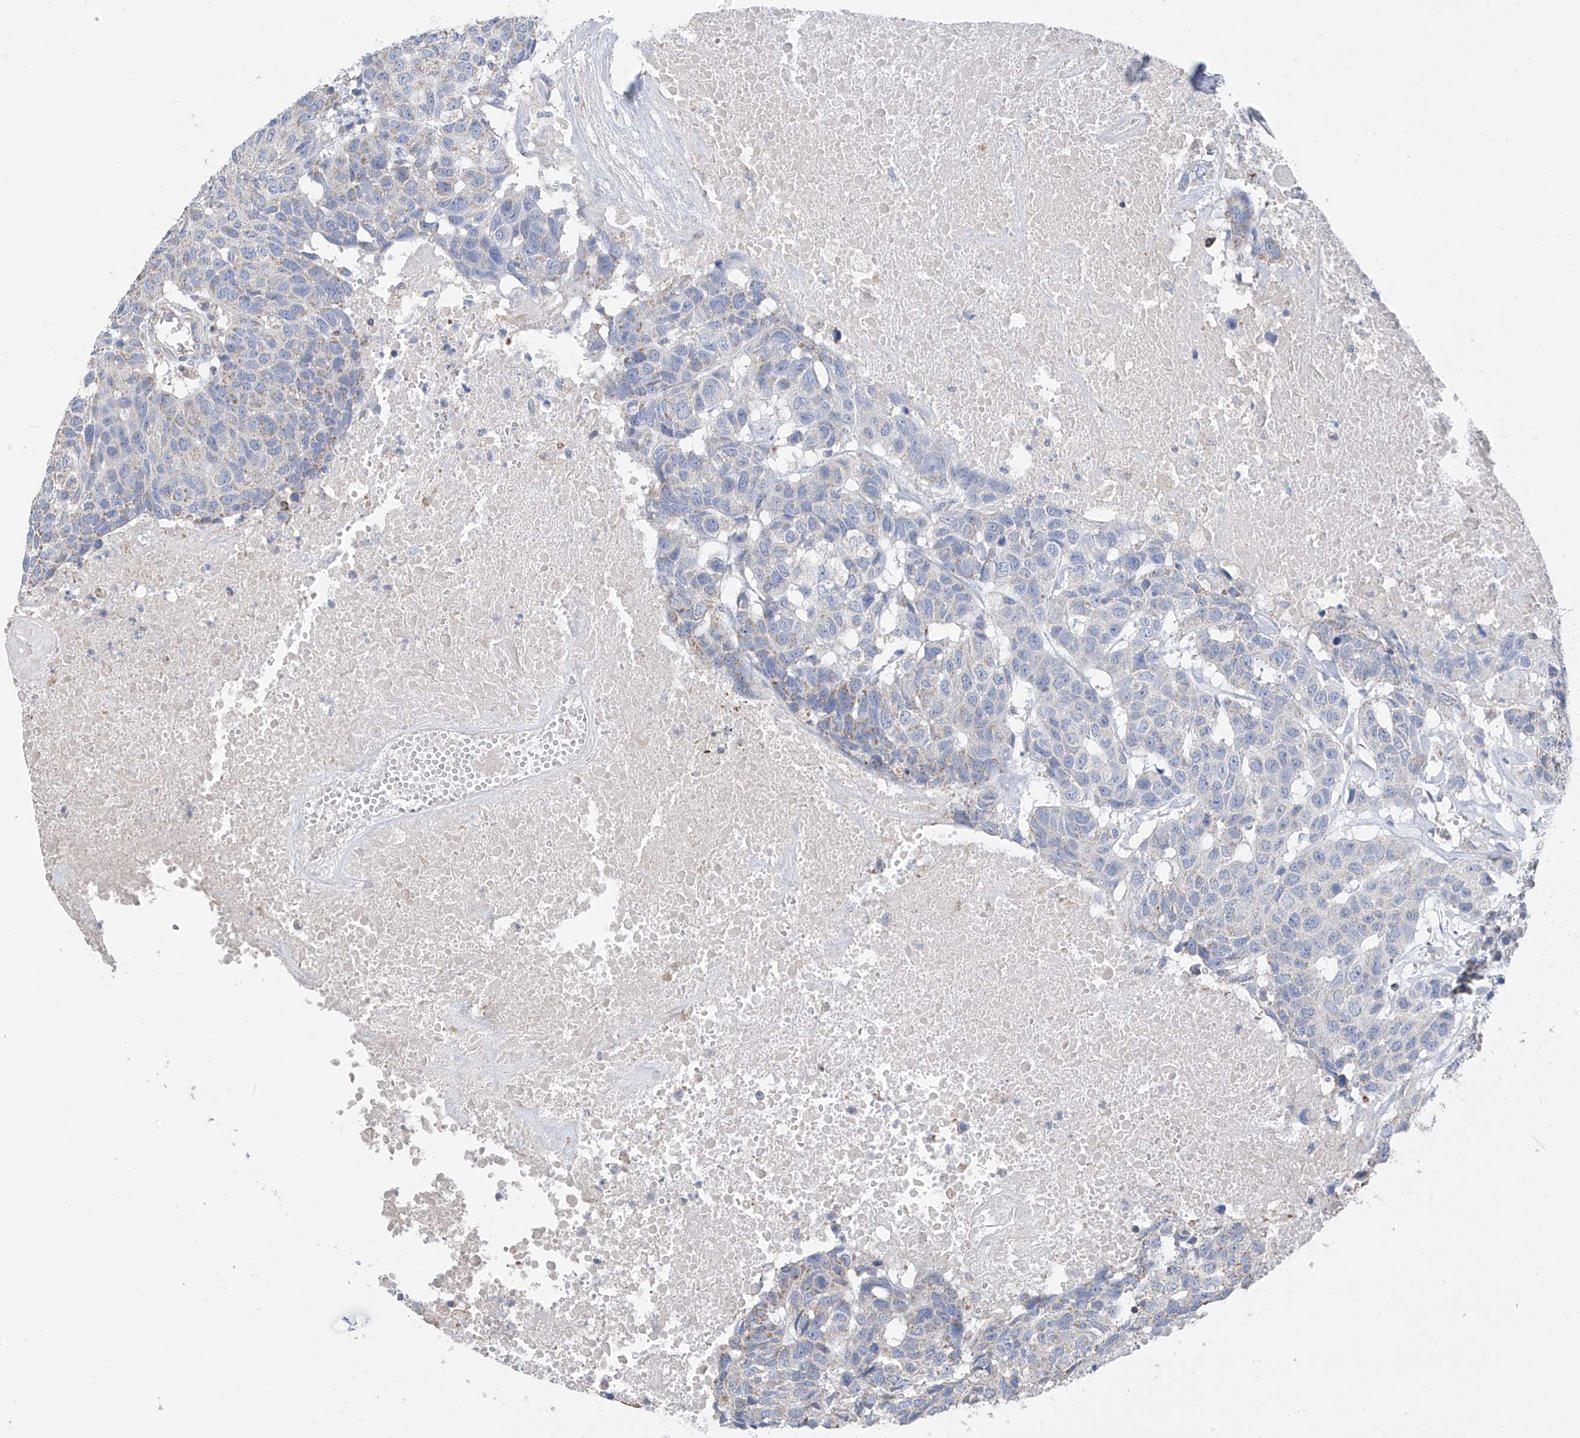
{"staining": {"intensity": "weak", "quantity": "<25%", "location": "cytoplasmic/membranous"}, "tissue": "head and neck cancer", "cell_type": "Tumor cells", "image_type": "cancer", "snomed": [{"axis": "morphology", "description": "Squamous cell carcinoma, NOS"}, {"axis": "topography", "description": "Head-Neck"}], "caption": "This is an immunohistochemistry histopathology image of squamous cell carcinoma (head and neck). There is no expression in tumor cells.", "gene": "SYN3", "patient": {"sex": "male", "age": 66}}